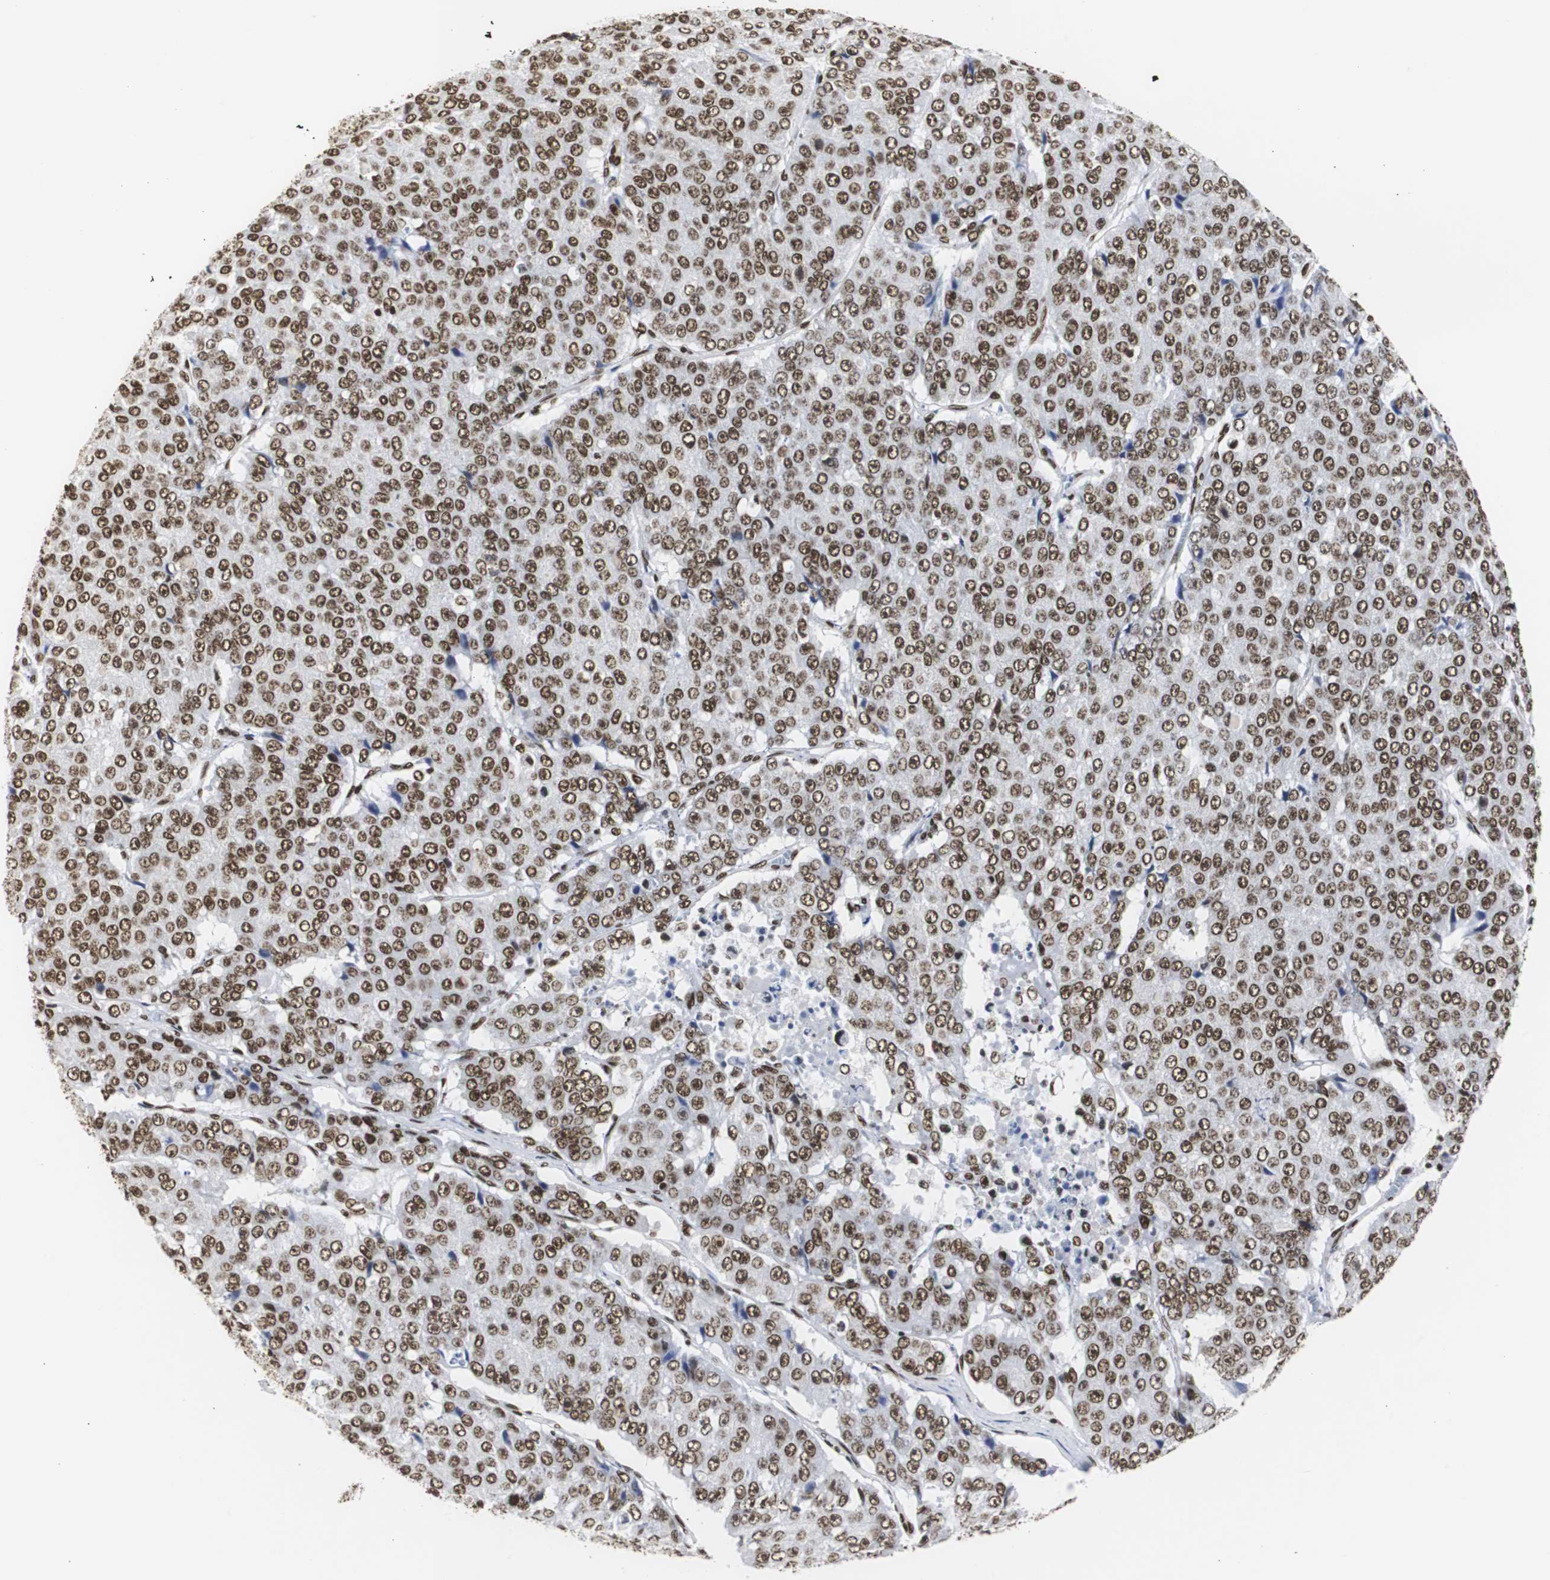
{"staining": {"intensity": "strong", "quantity": ">75%", "location": "nuclear"}, "tissue": "pancreatic cancer", "cell_type": "Tumor cells", "image_type": "cancer", "snomed": [{"axis": "morphology", "description": "Adenocarcinoma, NOS"}, {"axis": "topography", "description": "Pancreas"}], "caption": "Brown immunohistochemical staining in human pancreatic cancer (adenocarcinoma) reveals strong nuclear positivity in about >75% of tumor cells. Immunohistochemistry (ihc) stains the protein in brown and the nuclei are stained blue.", "gene": "HNRNPH2", "patient": {"sex": "male", "age": 50}}